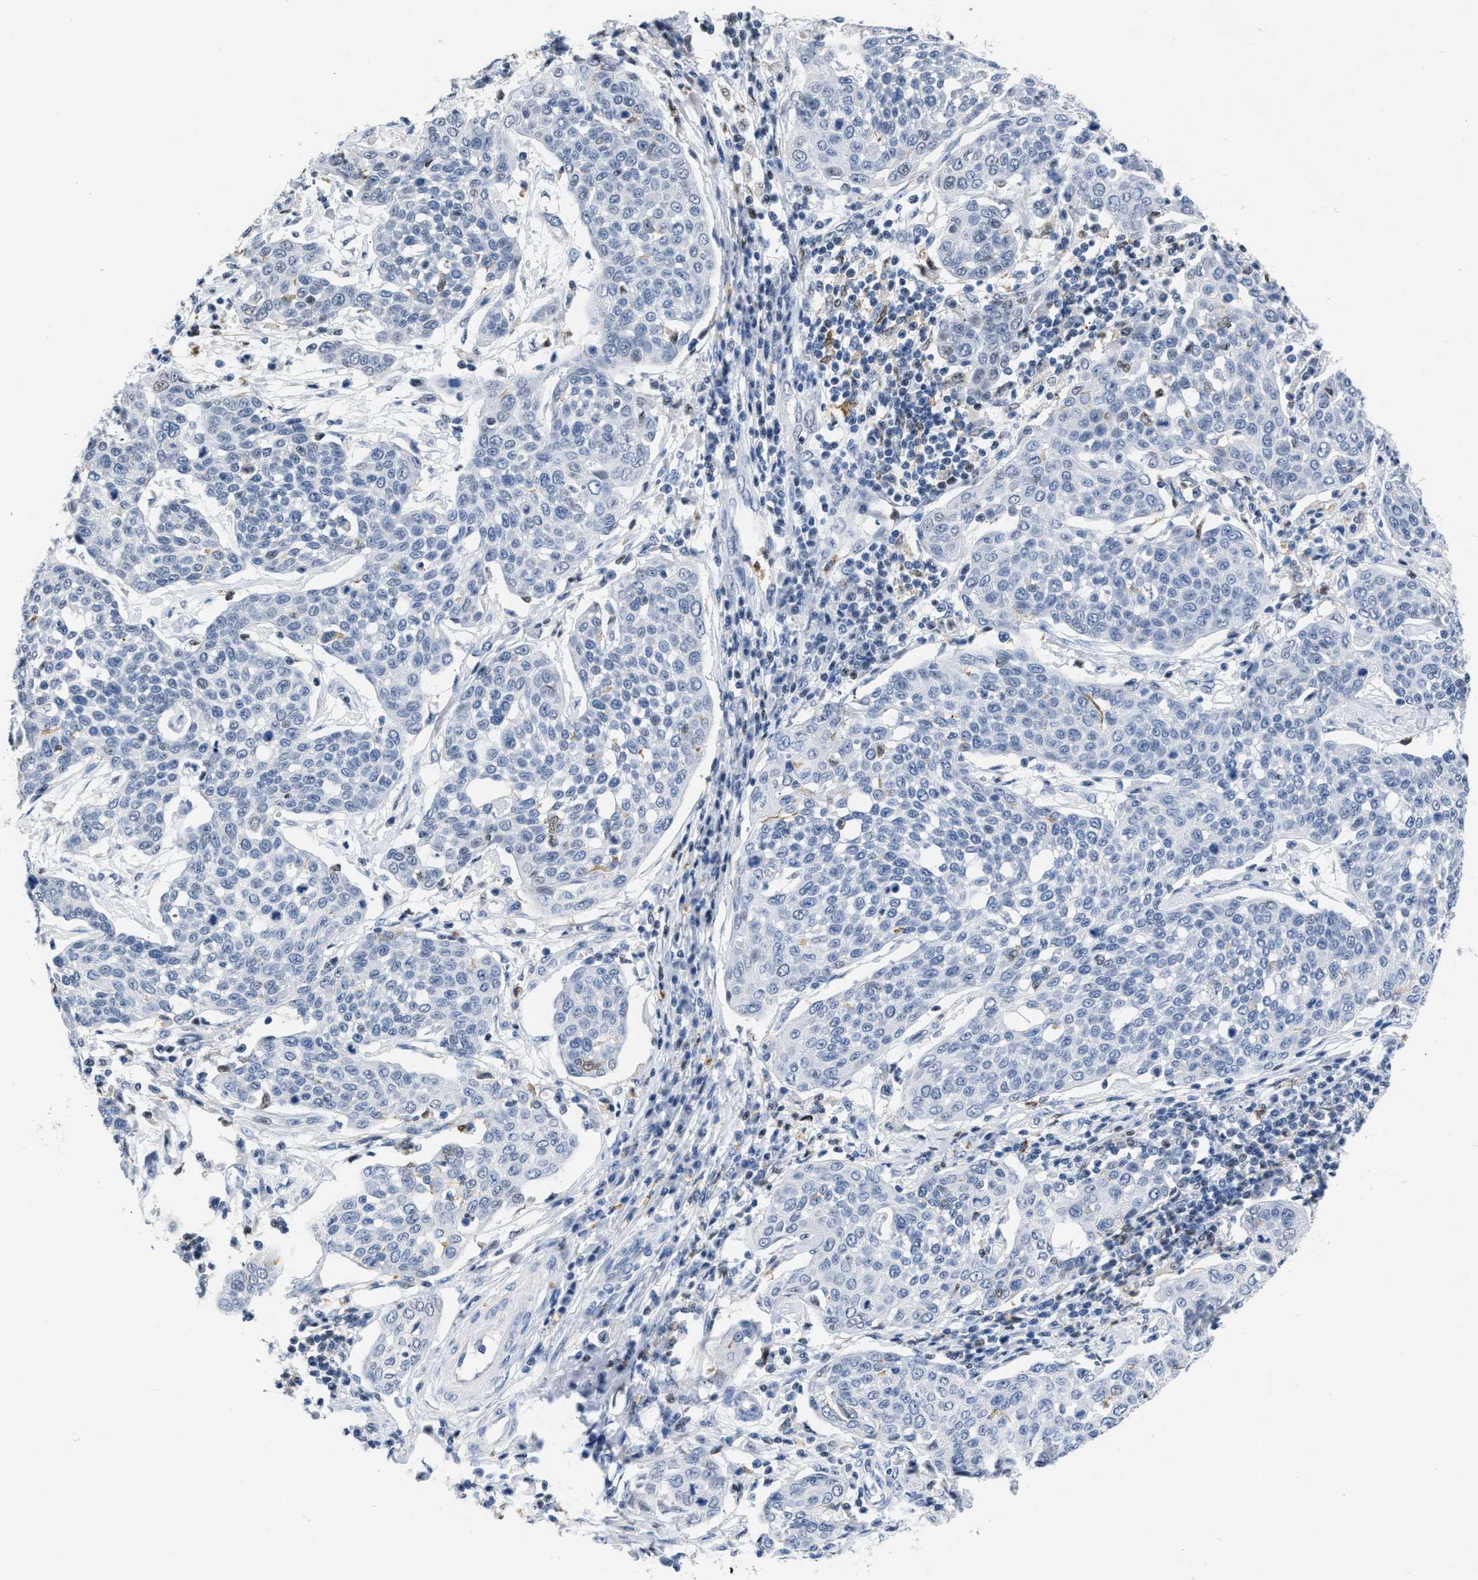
{"staining": {"intensity": "negative", "quantity": "none", "location": "none"}, "tissue": "cervical cancer", "cell_type": "Tumor cells", "image_type": "cancer", "snomed": [{"axis": "morphology", "description": "Squamous cell carcinoma, NOS"}, {"axis": "topography", "description": "Cervix"}], "caption": "Human cervical cancer stained for a protein using immunohistochemistry shows no positivity in tumor cells.", "gene": "BOLL", "patient": {"sex": "female", "age": 34}}